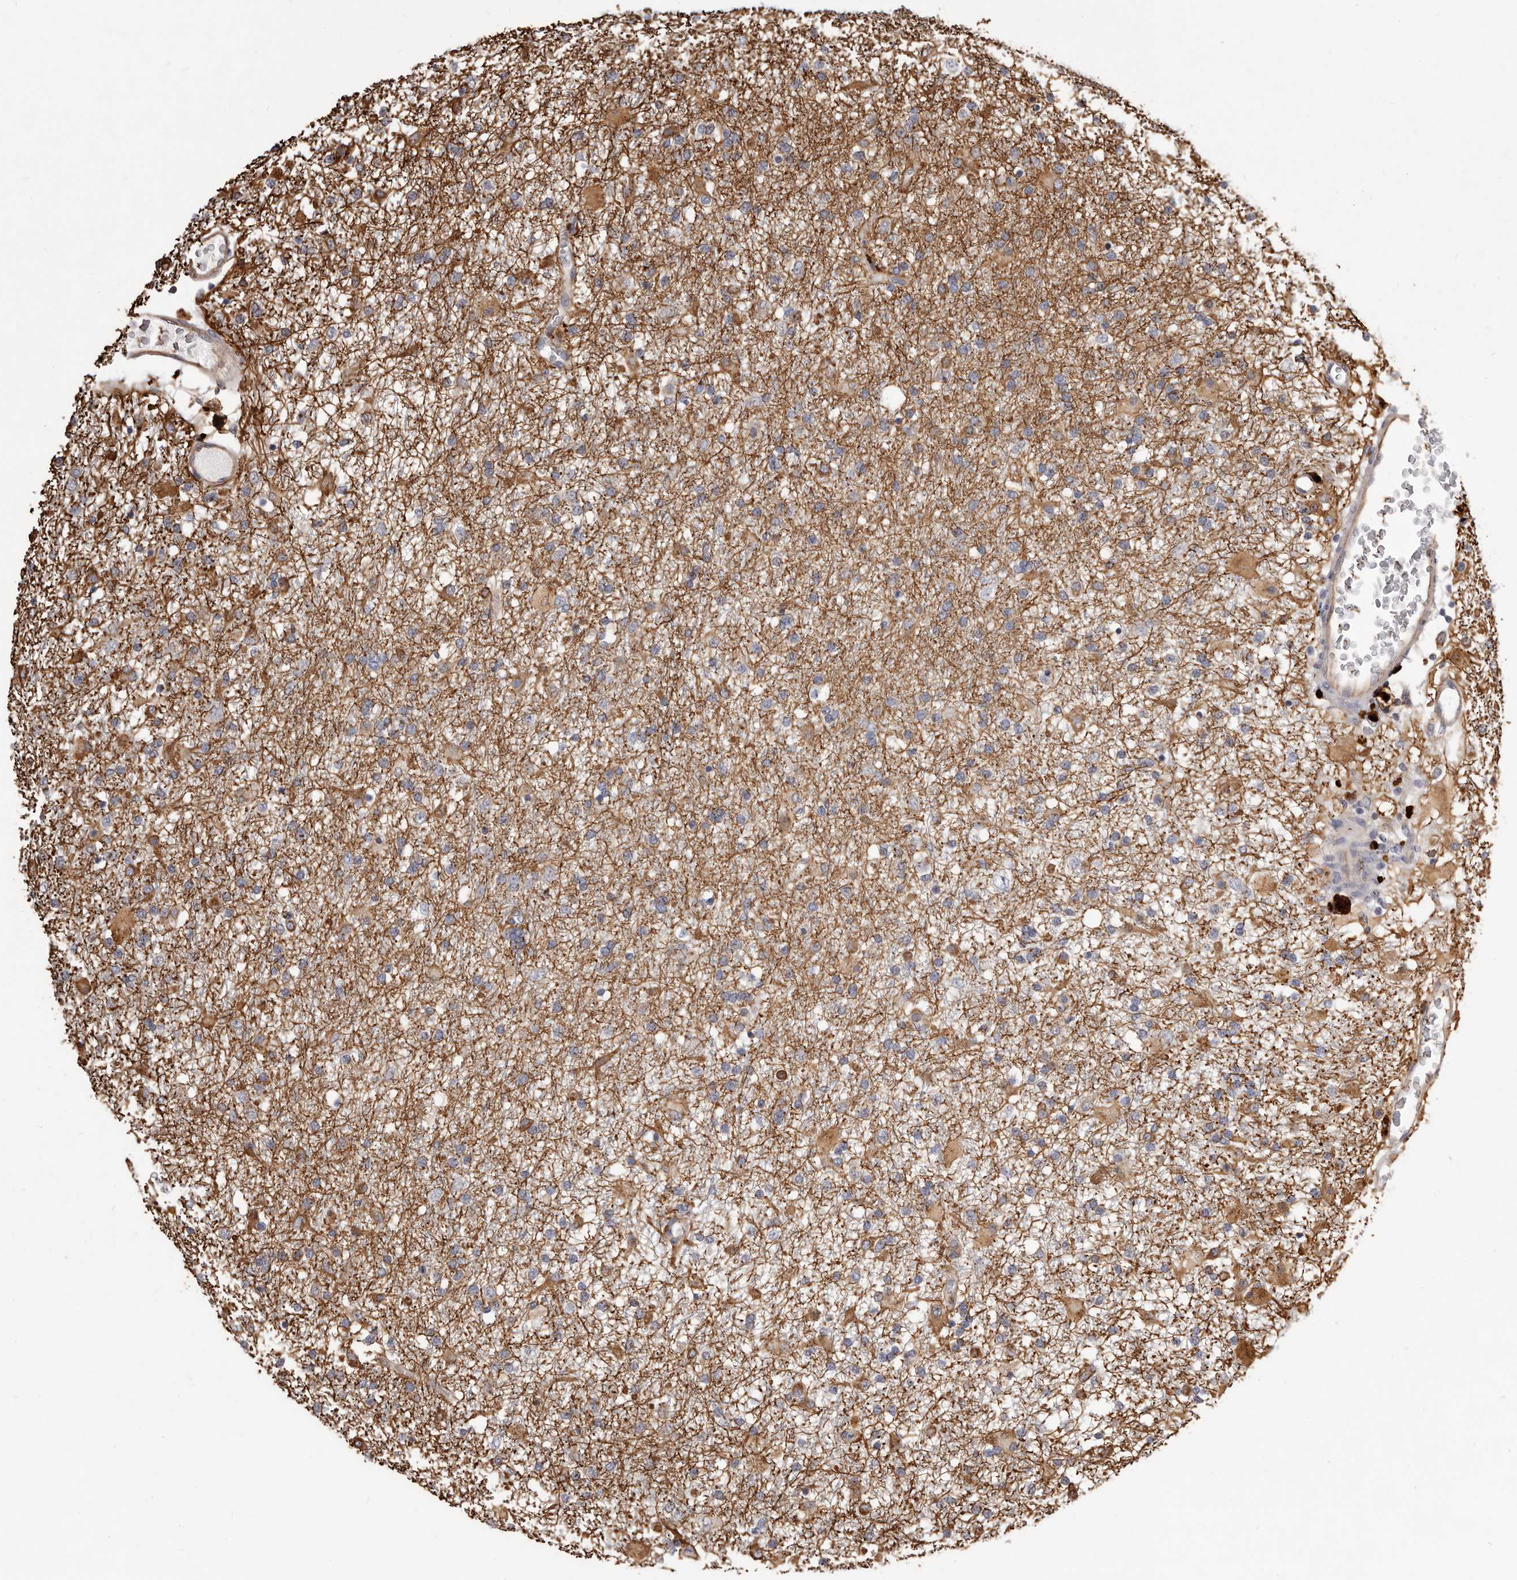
{"staining": {"intensity": "moderate", "quantity": ">75%", "location": "cytoplasmic/membranous"}, "tissue": "glioma", "cell_type": "Tumor cells", "image_type": "cancer", "snomed": [{"axis": "morphology", "description": "Glioma, malignant, Low grade"}, {"axis": "topography", "description": "Brain"}], "caption": "Protein staining shows moderate cytoplasmic/membranous expression in approximately >75% of tumor cells in low-grade glioma (malignant).", "gene": "ALPK1", "patient": {"sex": "male", "age": 65}}